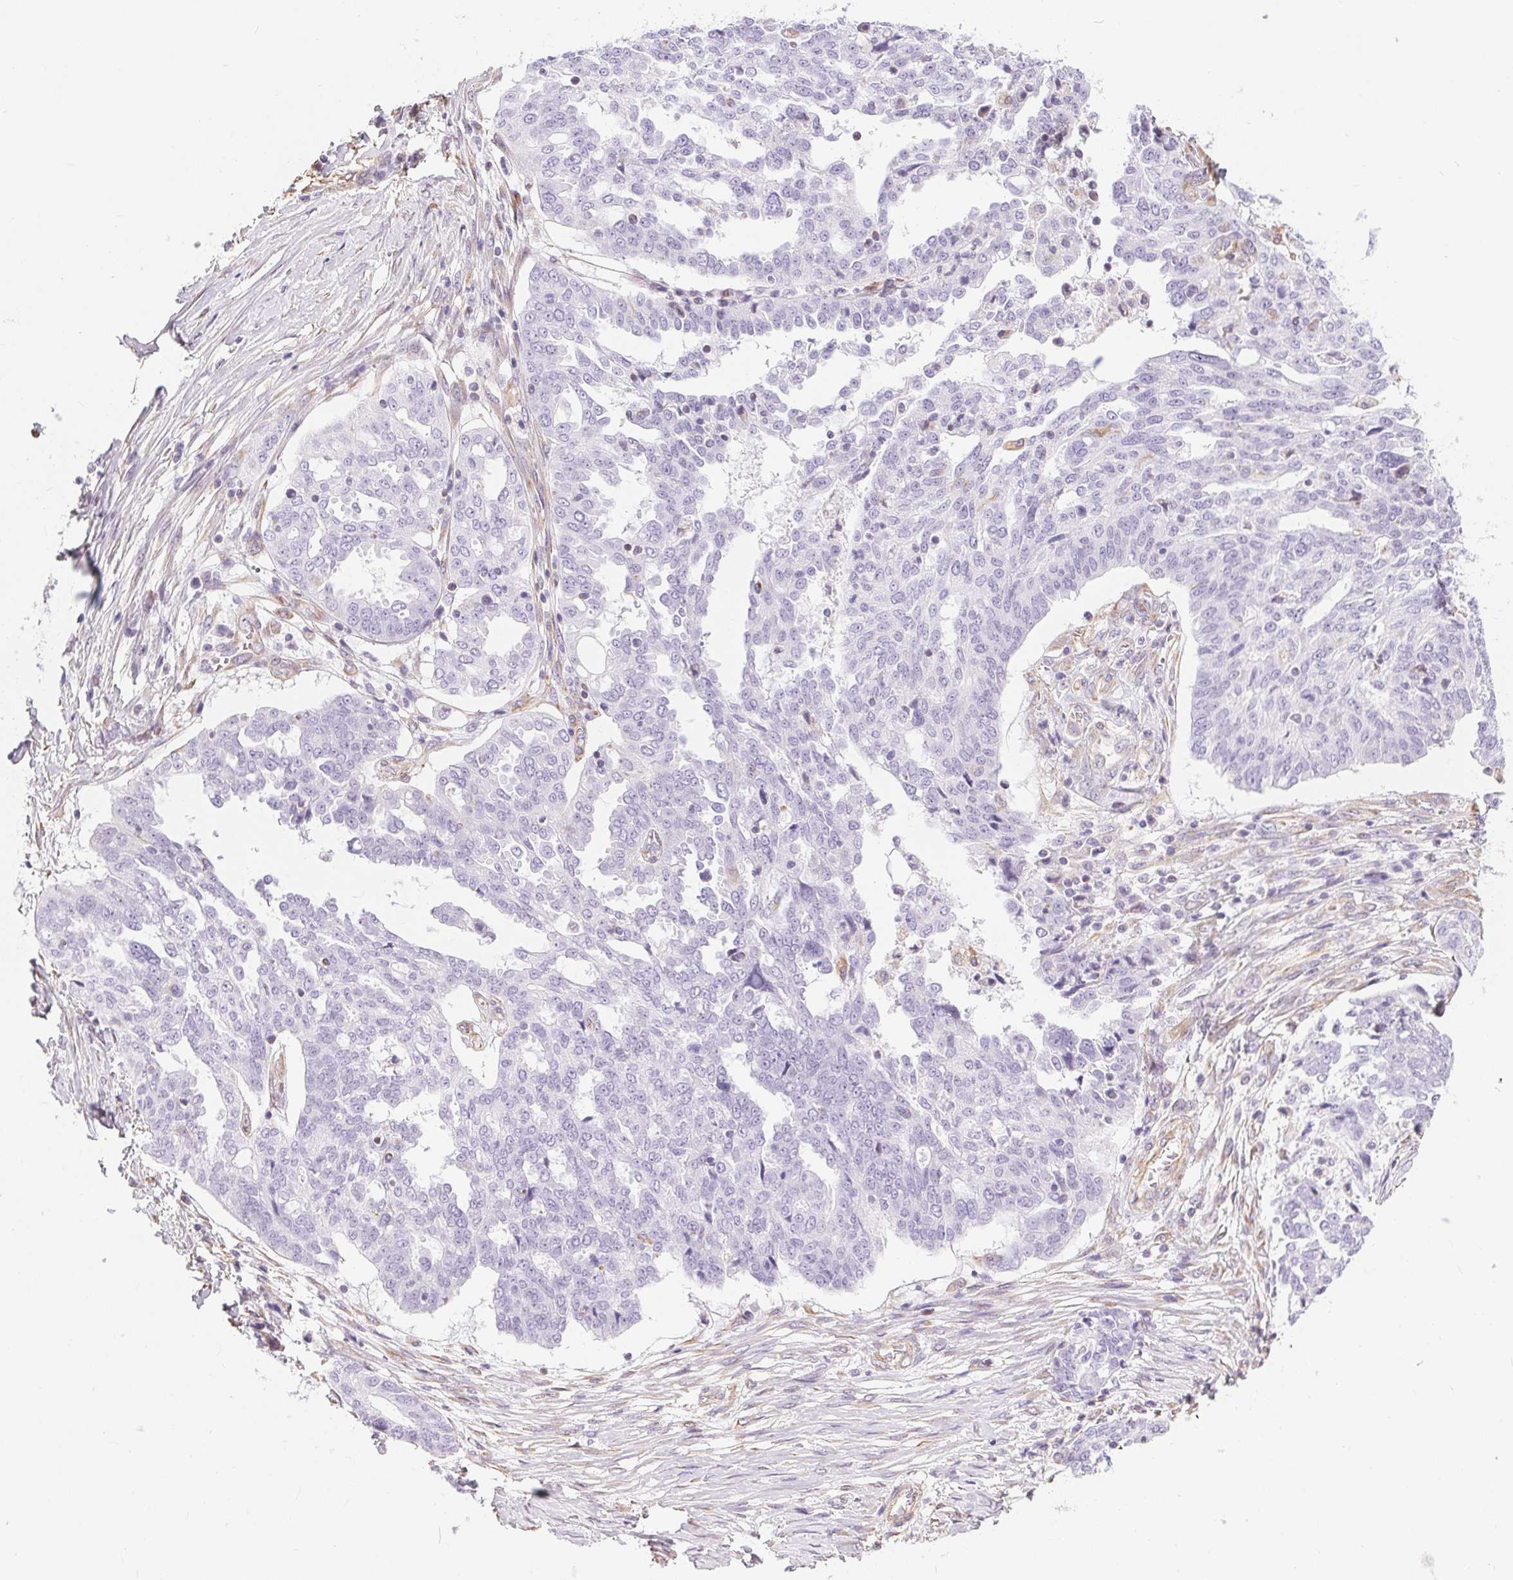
{"staining": {"intensity": "negative", "quantity": "none", "location": "none"}, "tissue": "ovarian cancer", "cell_type": "Tumor cells", "image_type": "cancer", "snomed": [{"axis": "morphology", "description": "Cystadenocarcinoma, serous, NOS"}, {"axis": "topography", "description": "Ovary"}], "caption": "DAB immunohistochemical staining of ovarian serous cystadenocarcinoma demonstrates no significant expression in tumor cells.", "gene": "GFAP", "patient": {"sex": "female", "age": 67}}